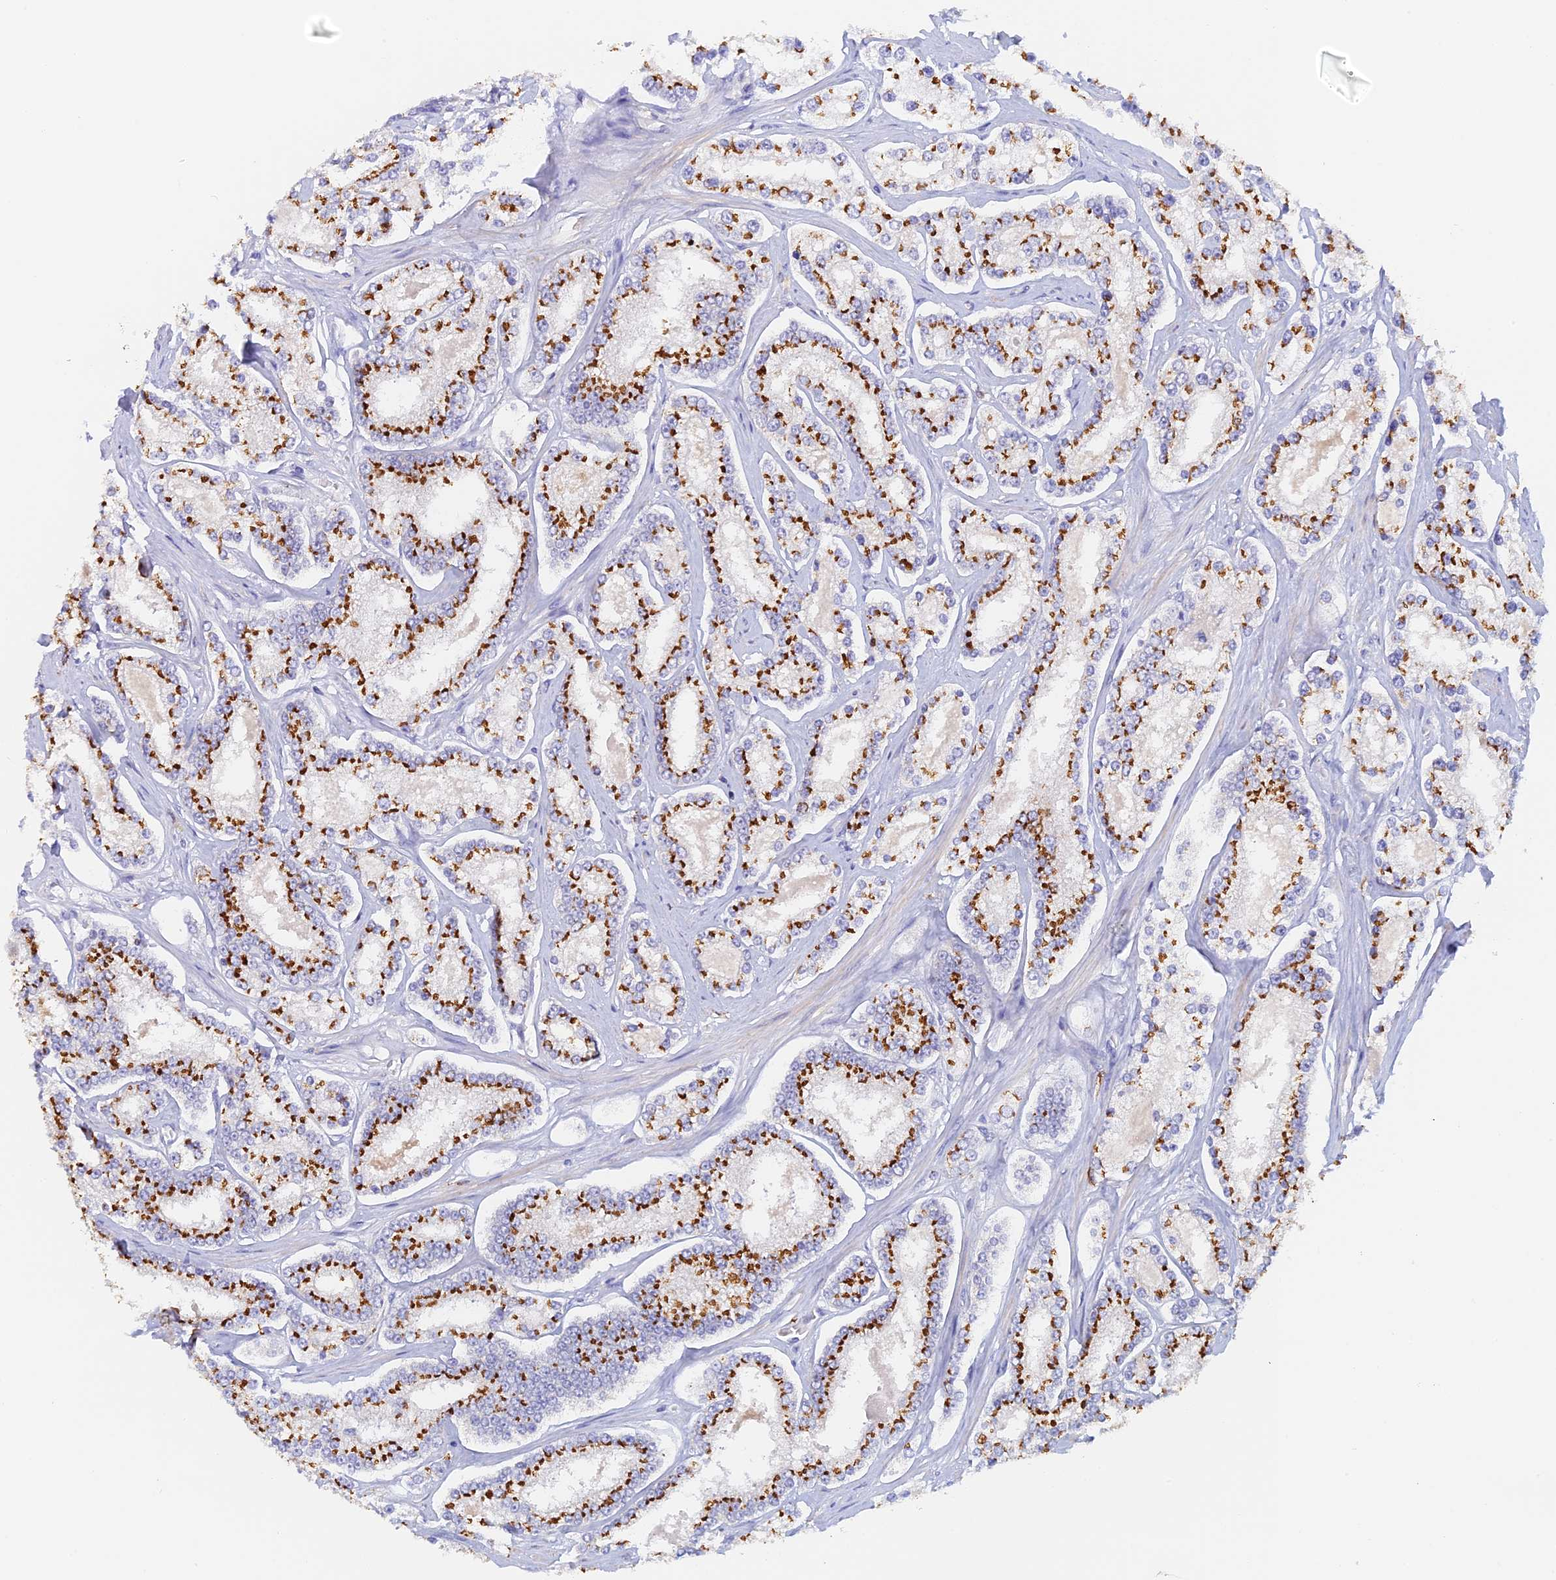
{"staining": {"intensity": "strong", "quantity": ">75%", "location": "cytoplasmic/membranous"}, "tissue": "prostate cancer", "cell_type": "Tumor cells", "image_type": "cancer", "snomed": [{"axis": "morphology", "description": "Normal tissue, NOS"}, {"axis": "morphology", "description": "Adenocarcinoma, High grade"}, {"axis": "topography", "description": "Prostate"}], "caption": "This is an image of immunohistochemistry (IHC) staining of prostate cancer (high-grade adenocarcinoma), which shows strong staining in the cytoplasmic/membranous of tumor cells.", "gene": "SLC24A3", "patient": {"sex": "male", "age": 83}}